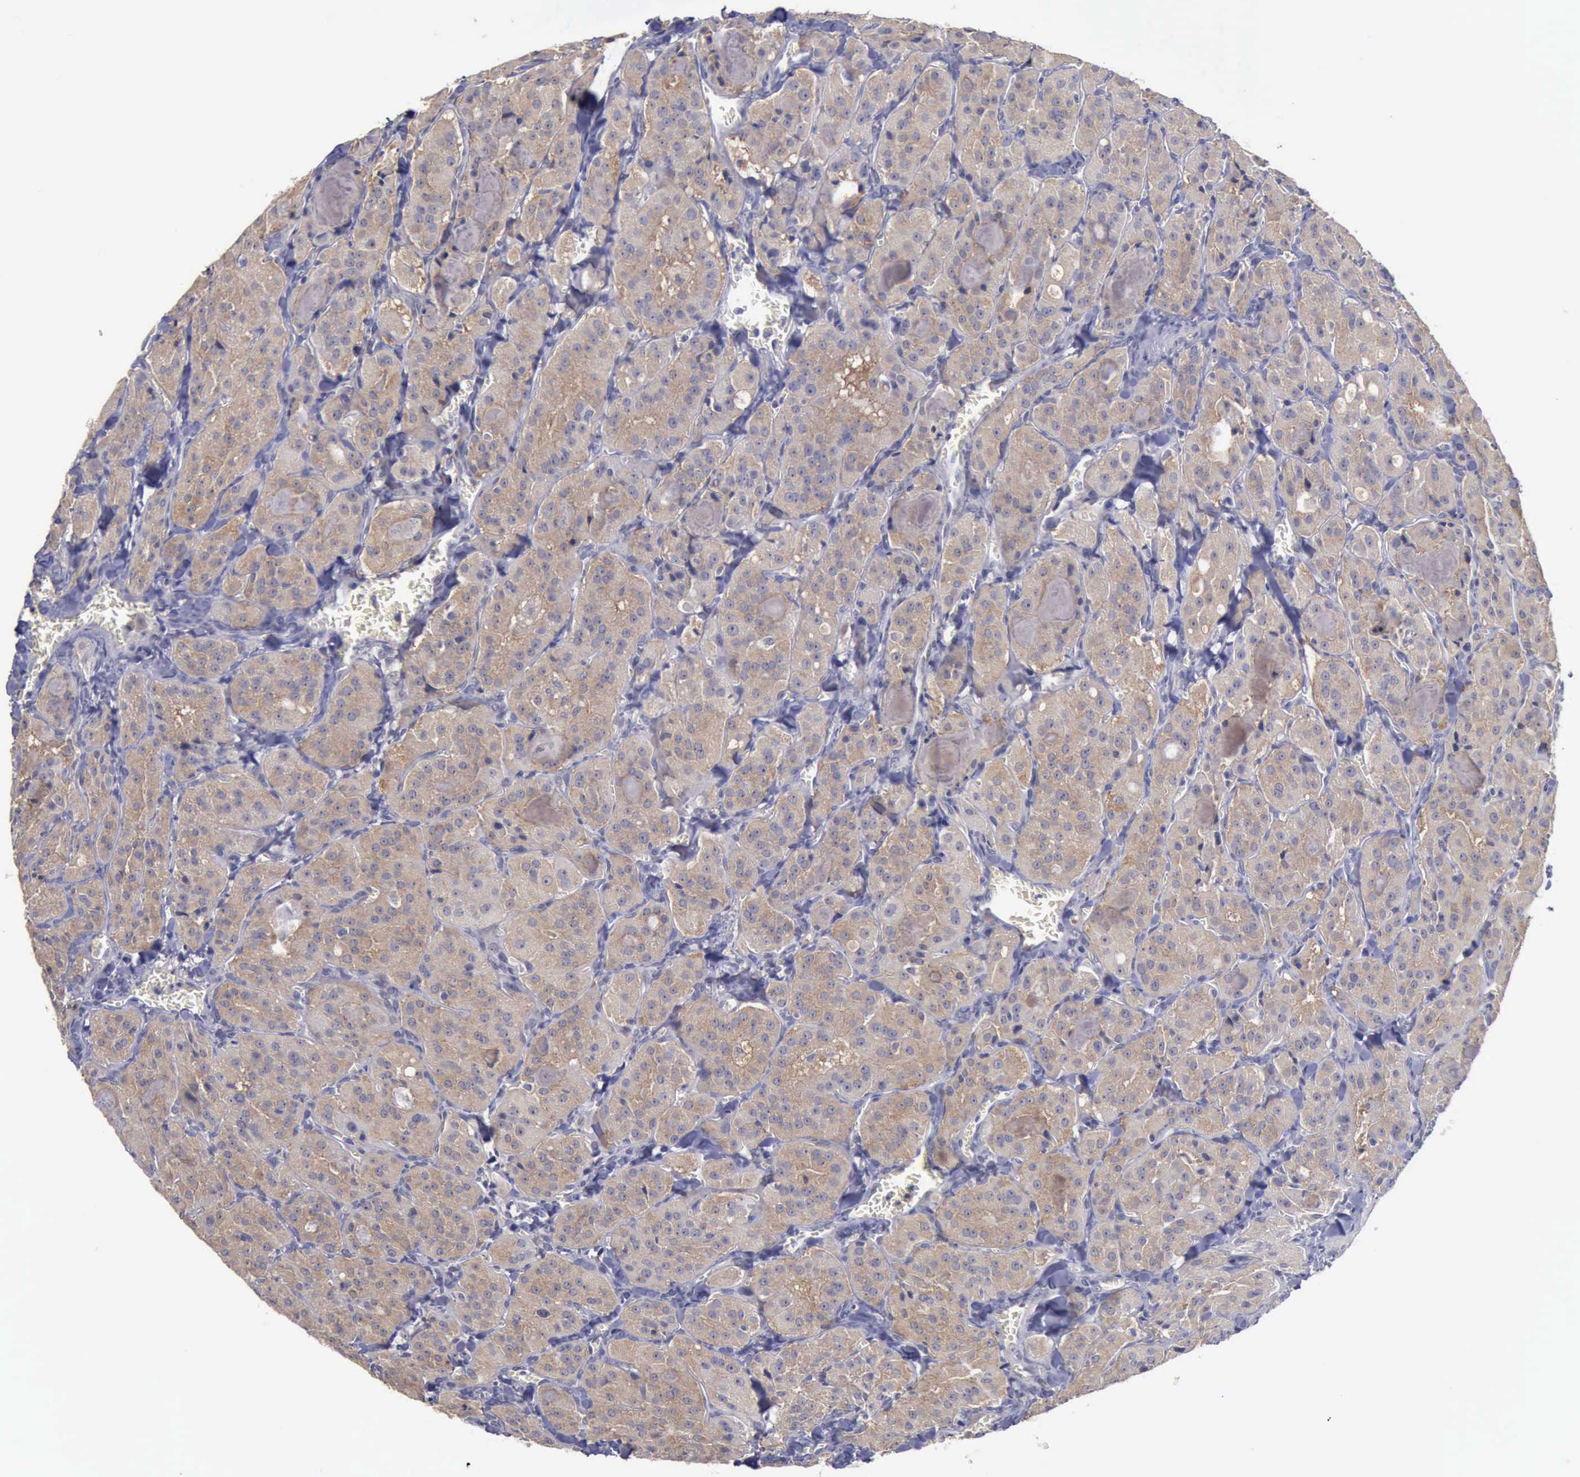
{"staining": {"intensity": "weak", "quantity": ">75%", "location": "cytoplasmic/membranous"}, "tissue": "thyroid cancer", "cell_type": "Tumor cells", "image_type": "cancer", "snomed": [{"axis": "morphology", "description": "Carcinoma, NOS"}, {"axis": "topography", "description": "Thyroid gland"}], "caption": "Thyroid cancer (carcinoma) was stained to show a protein in brown. There is low levels of weak cytoplasmic/membranous staining in about >75% of tumor cells. The staining was performed using DAB, with brown indicating positive protein expression. Nuclei are stained blue with hematoxylin.", "gene": "PHKA1", "patient": {"sex": "male", "age": 76}}